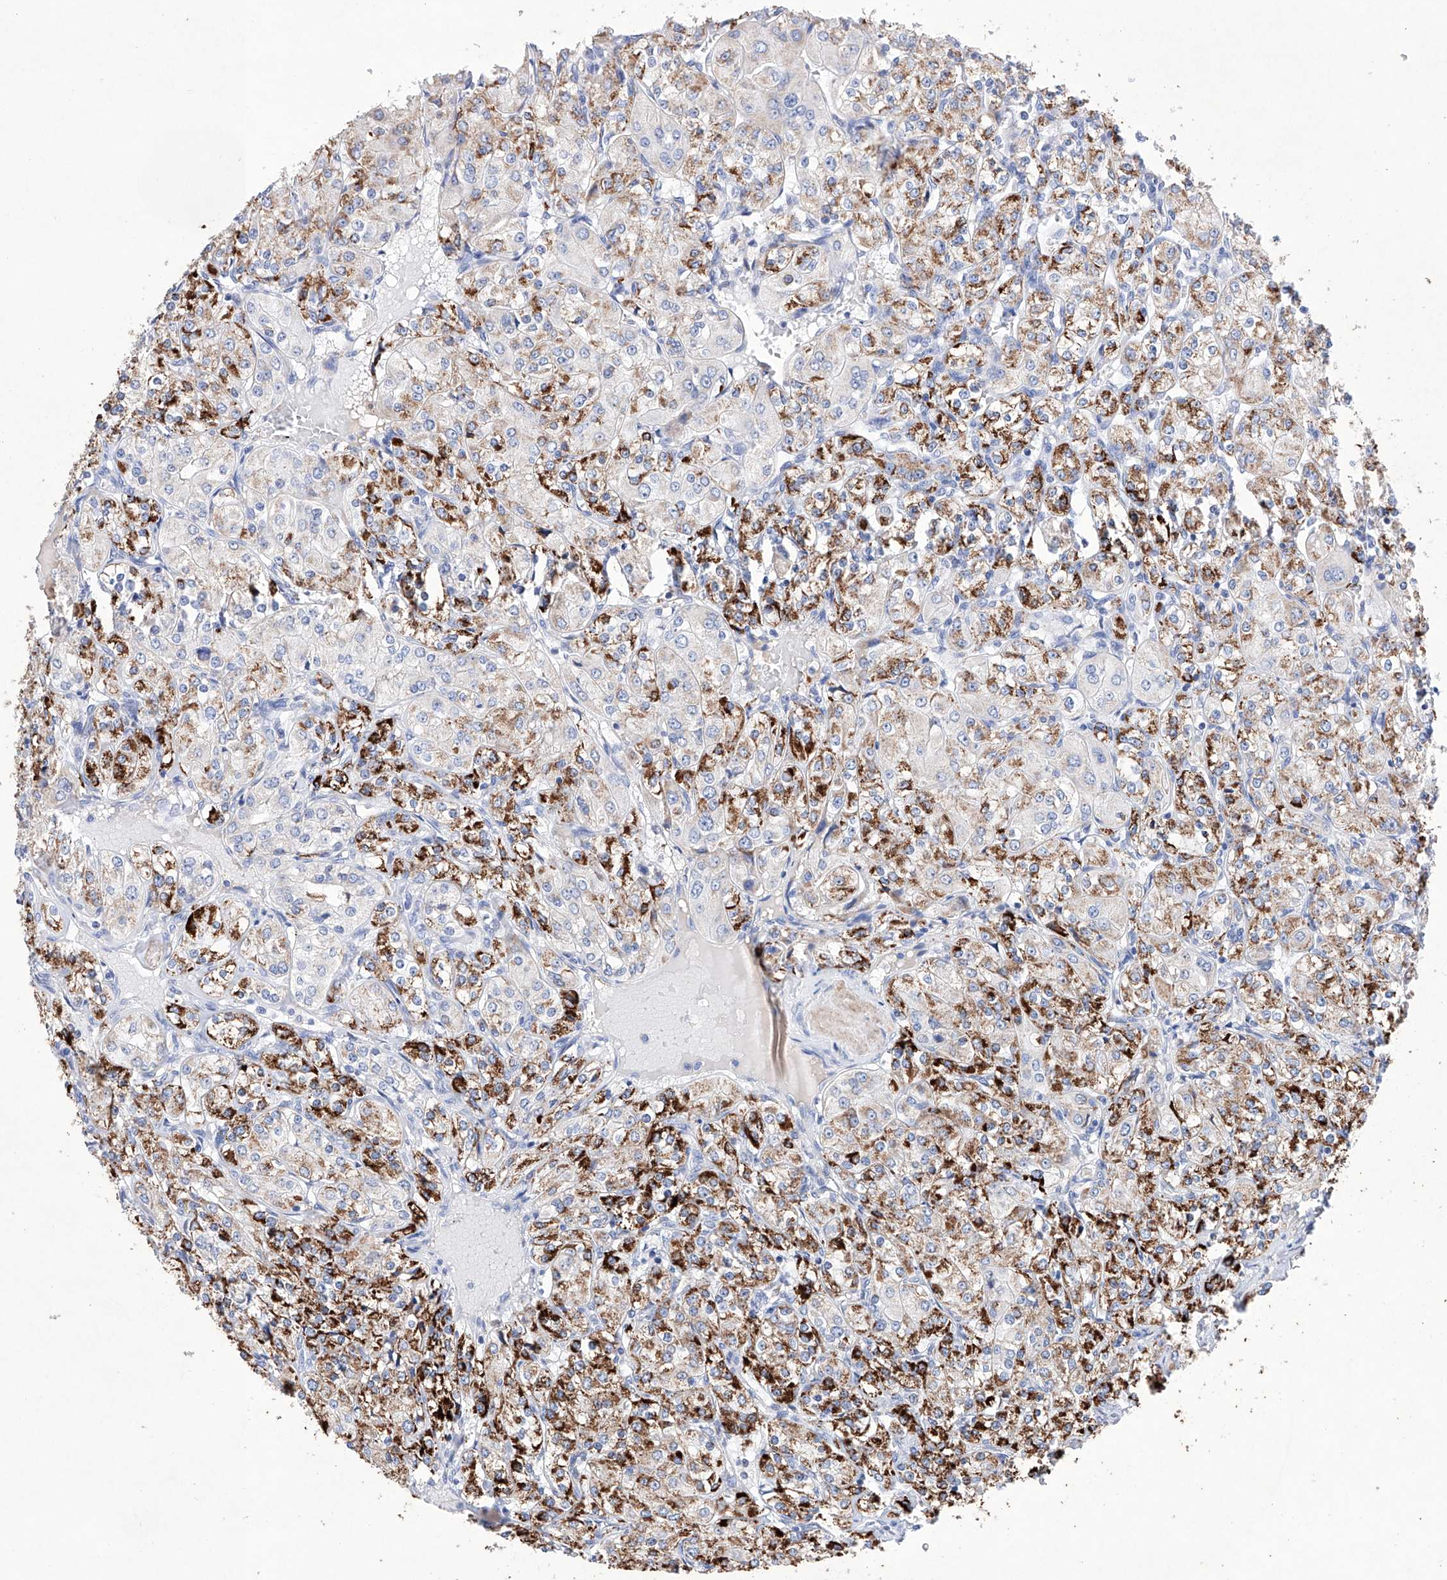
{"staining": {"intensity": "strong", "quantity": "25%-75%", "location": "cytoplasmic/membranous"}, "tissue": "renal cancer", "cell_type": "Tumor cells", "image_type": "cancer", "snomed": [{"axis": "morphology", "description": "Adenocarcinoma, NOS"}, {"axis": "topography", "description": "Kidney"}], "caption": "DAB immunohistochemical staining of human adenocarcinoma (renal) displays strong cytoplasmic/membranous protein positivity in approximately 25%-75% of tumor cells. Using DAB (3,3'-diaminobenzidine) (brown) and hematoxylin (blue) stains, captured at high magnification using brightfield microscopy.", "gene": "NRROS", "patient": {"sex": "male", "age": 77}}